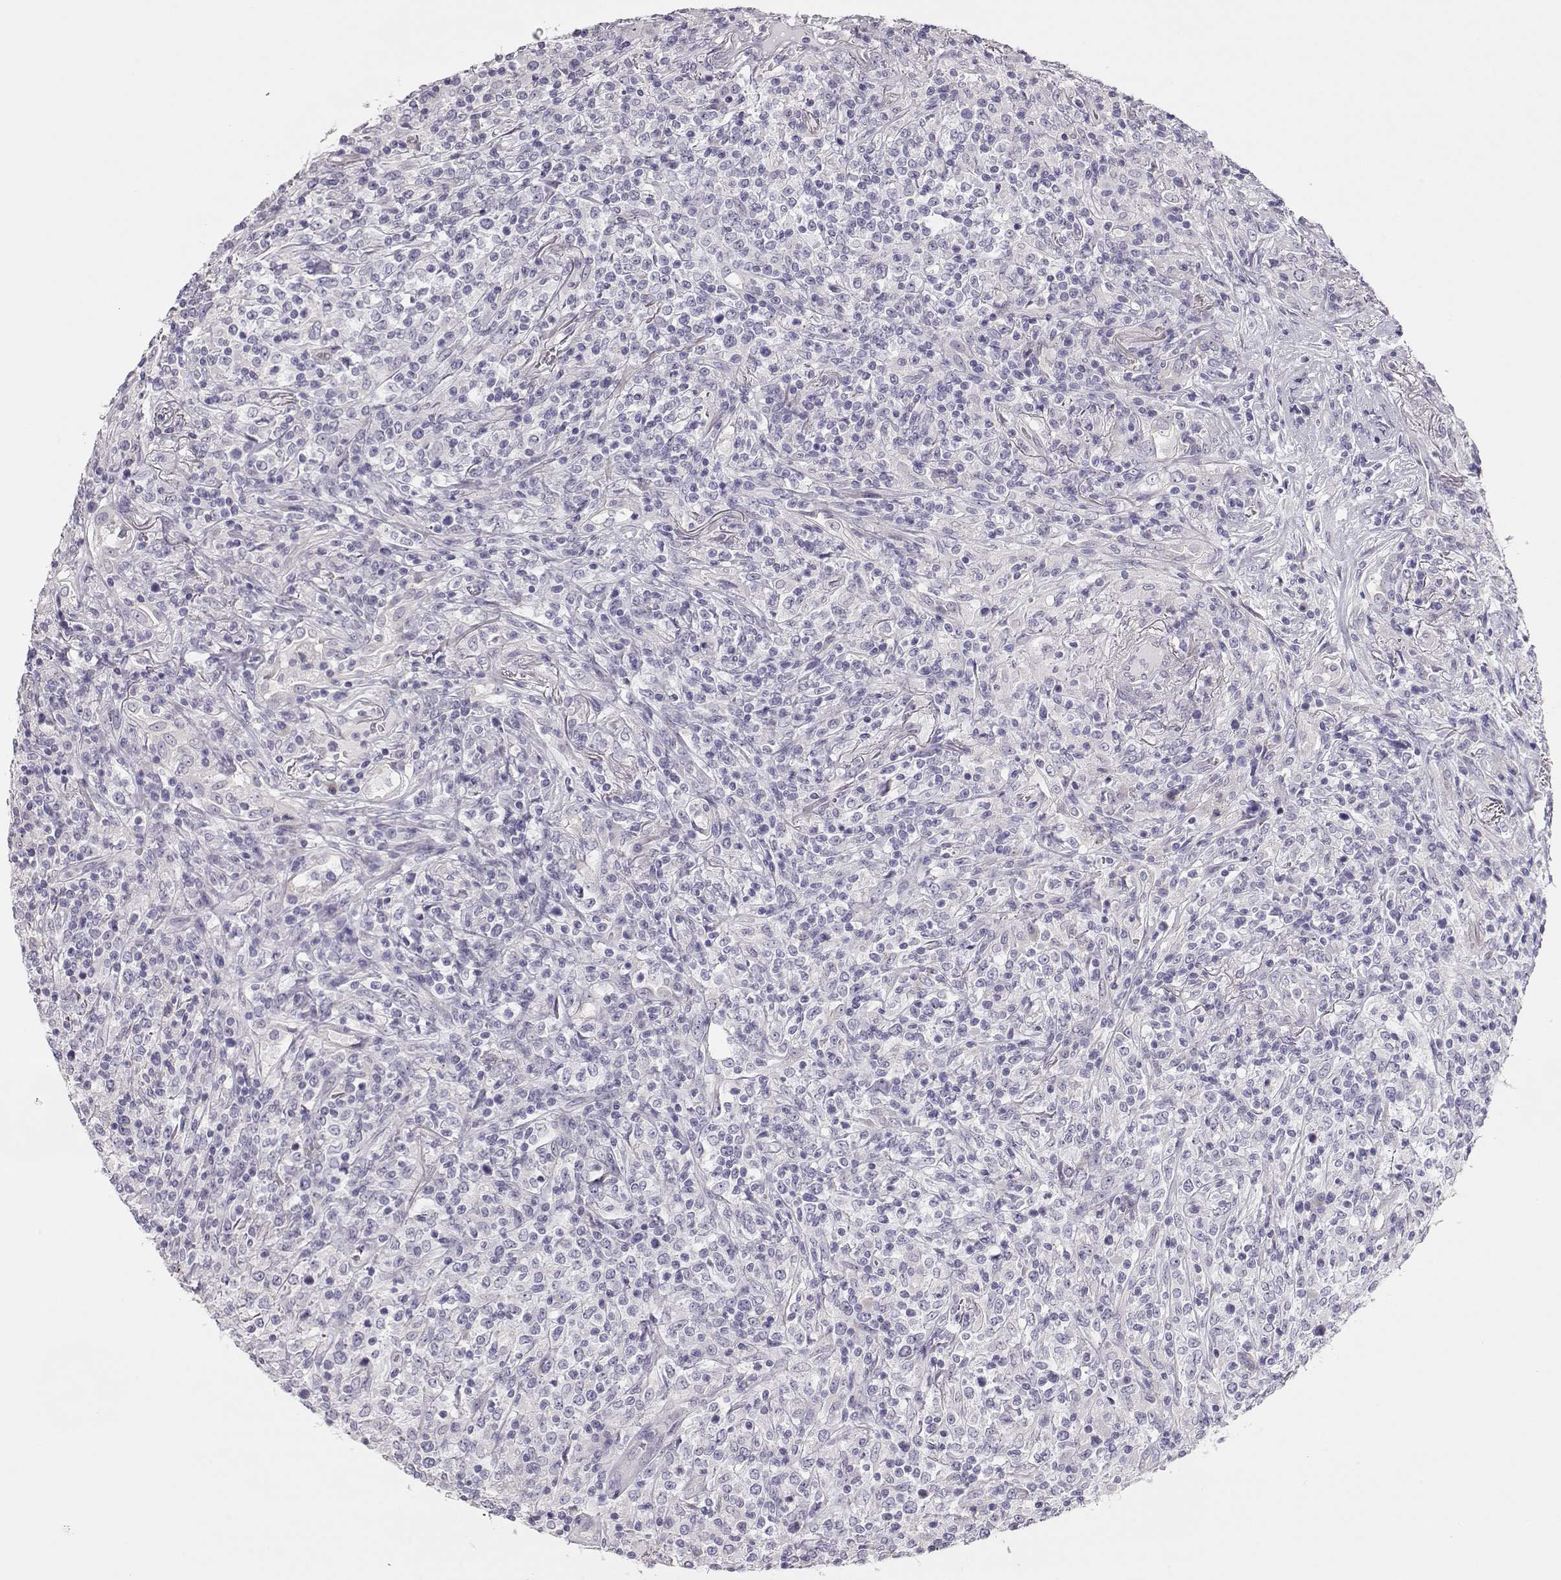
{"staining": {"intensity": "negative", "quantity": "none", "location": "none"}, "tissue": "lymphoma", "cell_type": "Tumor cells", "image_type": "cancer", "snomed": [{"axis": "morphology", "description": "Malignant lymphoma, non-Hodgkin's type, High grade"}, {"axis": "topography", "description": "Lung"}], "caption": "DAB (3,3'-diaminobenzidine) immunohistochemical staining of lymphoma exhibits no significant positivity in tumor cells. Brightfield microscopy of IHC stained with DAB (3,3'-diaminobenzidine) (brown) and hematoxylin (blue), captured at high magnification.", "gene": "GLIPR1L2", "patient": {"sex": "male", "age": 79}}